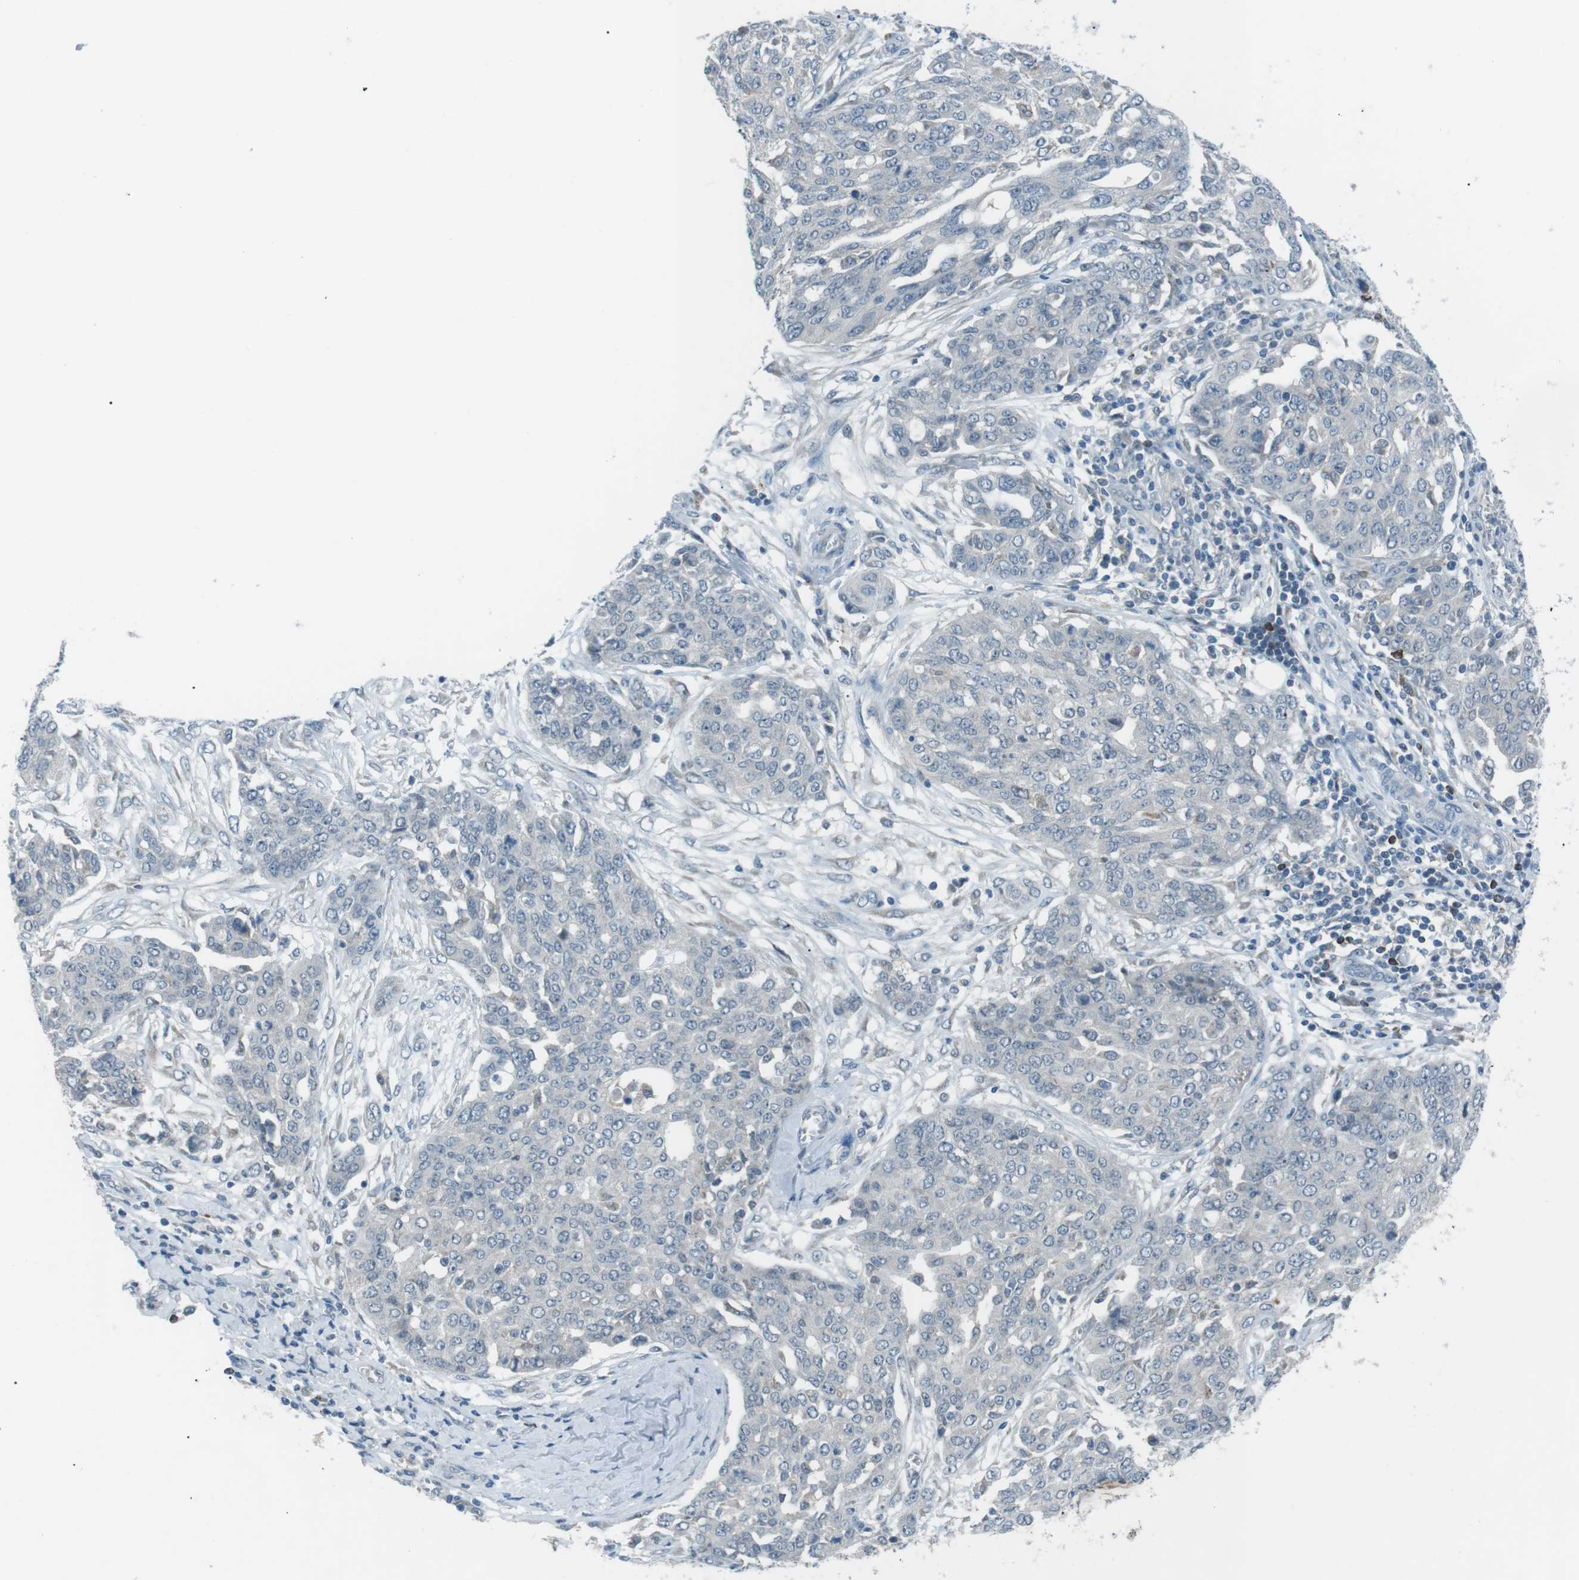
{"staining": {"intensity": "negative", "quantity": "none", "location": "none"}, "tissue": "ovarian cancer", "cell_type": "Tumor cells", "image_type": "cancer", "snomed": [{"axis": "morphology", "description": "Cystadenocarcinoma, serous, NOS"}, {"axis": "topography", "description": "Soft tissue"}, {"axis": "topography", "description": "Ovary"}], "caption": "This is an IHC histopathology image of ovarian cancer. There is no staining in tumor cells.", "gene": "FCRLA", "patient": {"sex": "female", "age": 57}}